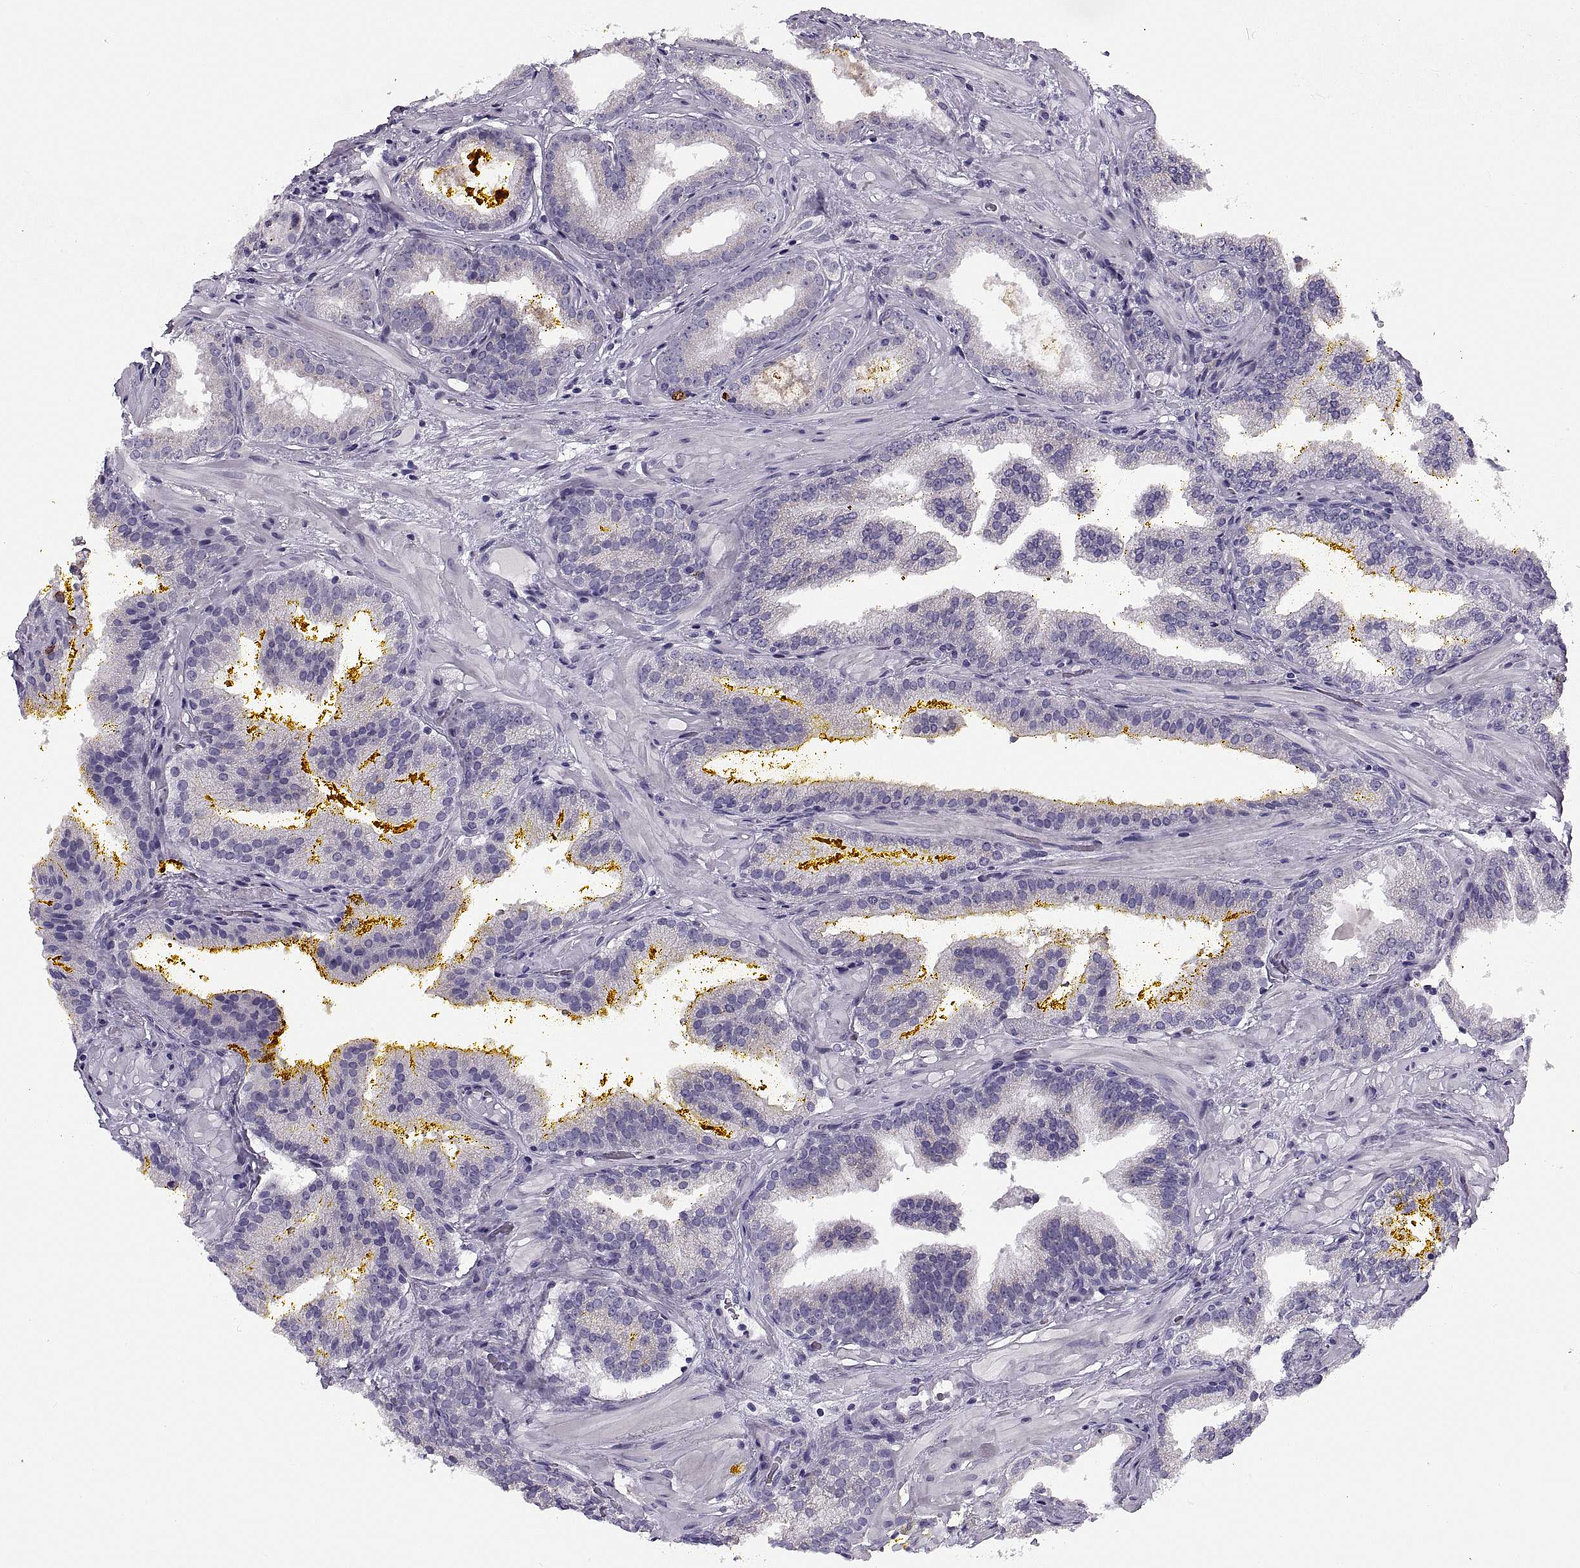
{"staining": {"intensity": "negative", "quantity": "none", "location": "none"}, "tissue": "prostate cancer", "cell_type": "Tumor cells", "image_type": "cancer", "snomed": [{"axis": "morphology", "description": "Adenocarcinoma, NOS"}, {"axis": "topography", "description": "Prostate"}], "caption": "IHC histopathology image of neoplastic tissue: human prostate adenocarcinoma stained with DAB displays no significant protein staining in tumor cells. (Brightfield microscopy of DAB (3,3'-diaminobenzidine) IHC at high magnification).", "gene": "MAGEB1", "patient": {"sex": "male", "age": 63}}